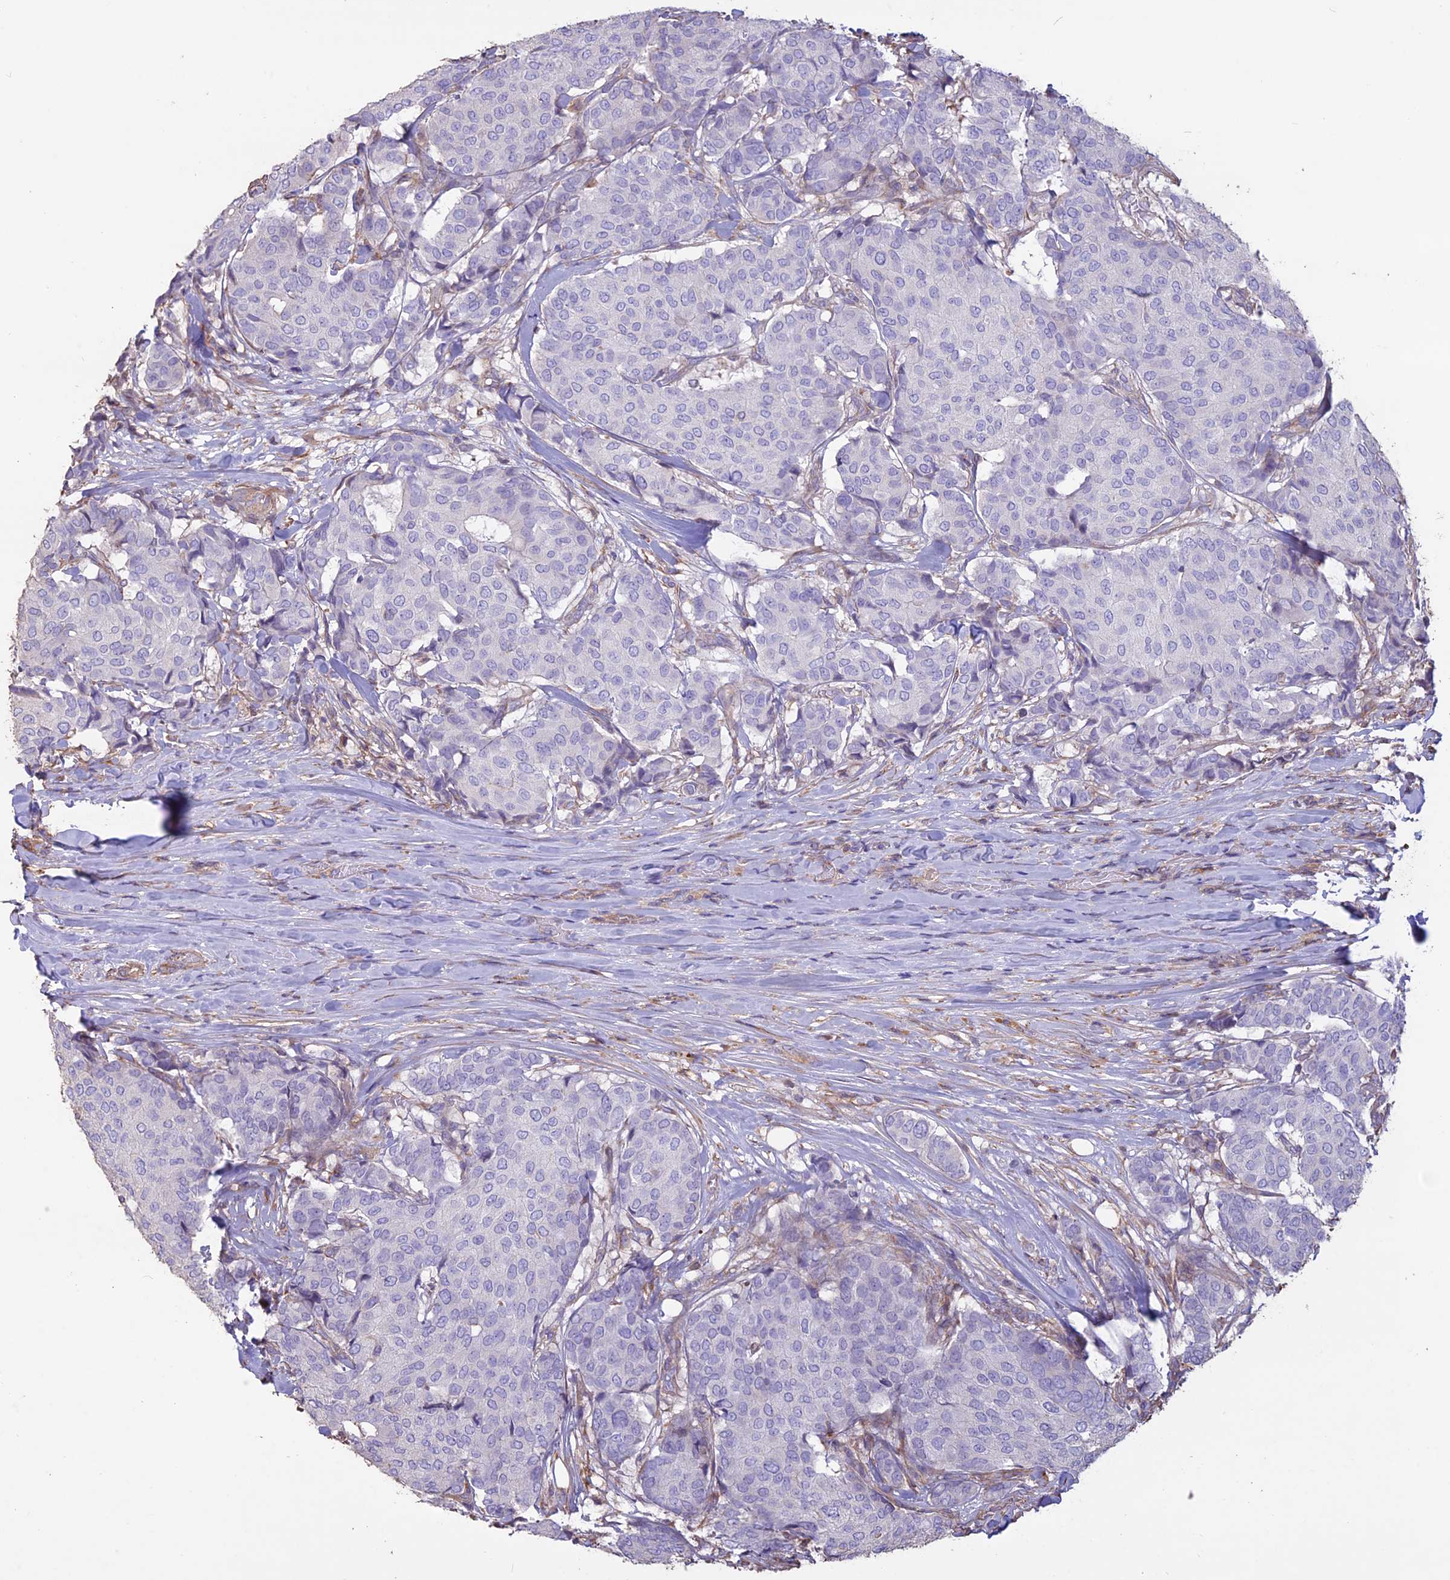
{"staining": {"intensity": "negative", "quantity": "none", "location": "none"}, "tissue": "breast cancer", "cell_type": "Tumor cells", "image_type": "cancer", "snomed": [{"axis": "morphology", "description": "Duct carcinoma"}, {"axis": "topography", "description": "Breast"}], "caption": "A high-resolution histopathology image shows immunohistochemistry (IHC) staining of breast cancer (intraductal carcinoma), which exhibits no significant expression in tumor cells.", "gene": "CCDC148", "patient": {"sex": "female", "age": 75}}